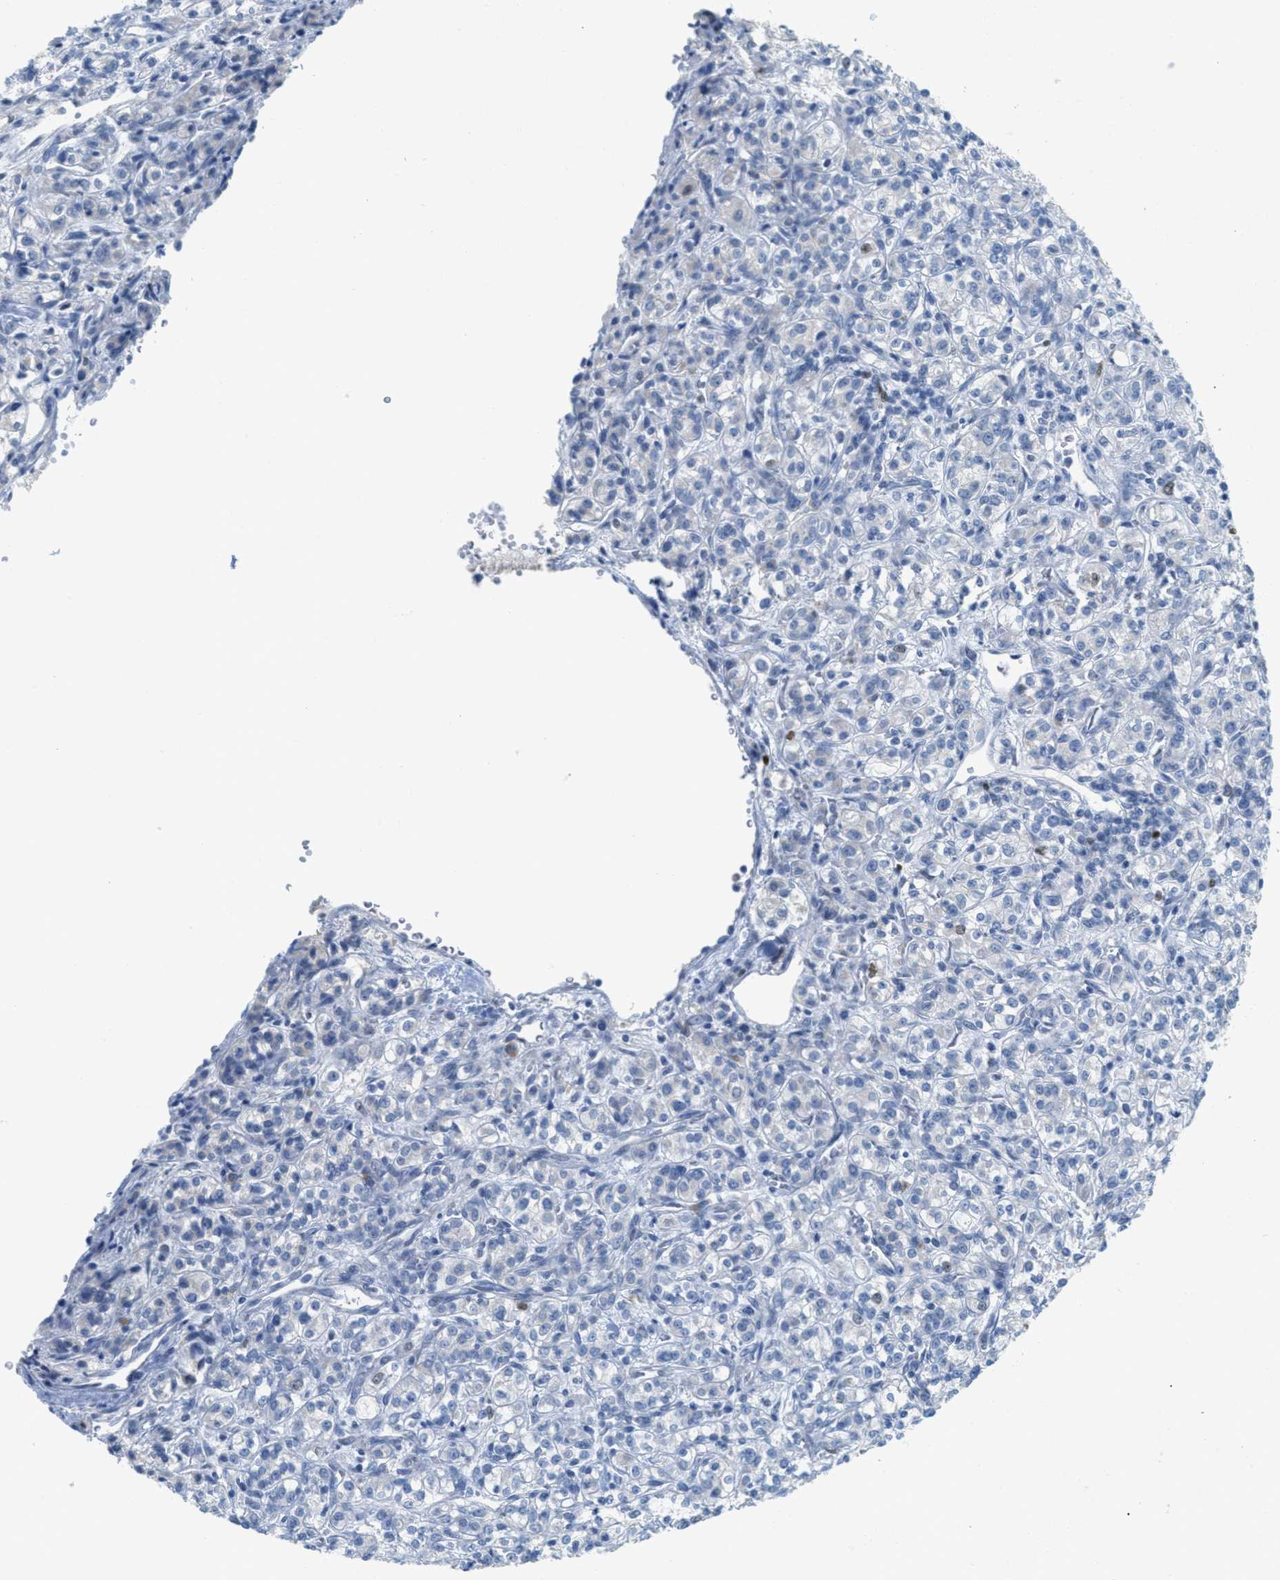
{"staining": {"intensity": "negative", "quantity": "none", "location": "none"}, "tissue": "renal cancer", "cell_type": "Tumor cells", "image_type": "cancer", "snomed": [{"axis": "morphology", "description": "Adenocarcinoma, NOS"}, {"axis": "topography", "description": "Kidney"}], "caption": "A photomicrograph of human renal adenocarcinoma is negative for staining in tumor cells.", "gene": "ORC6", "patient": {"sex": "male", "age": 77}}